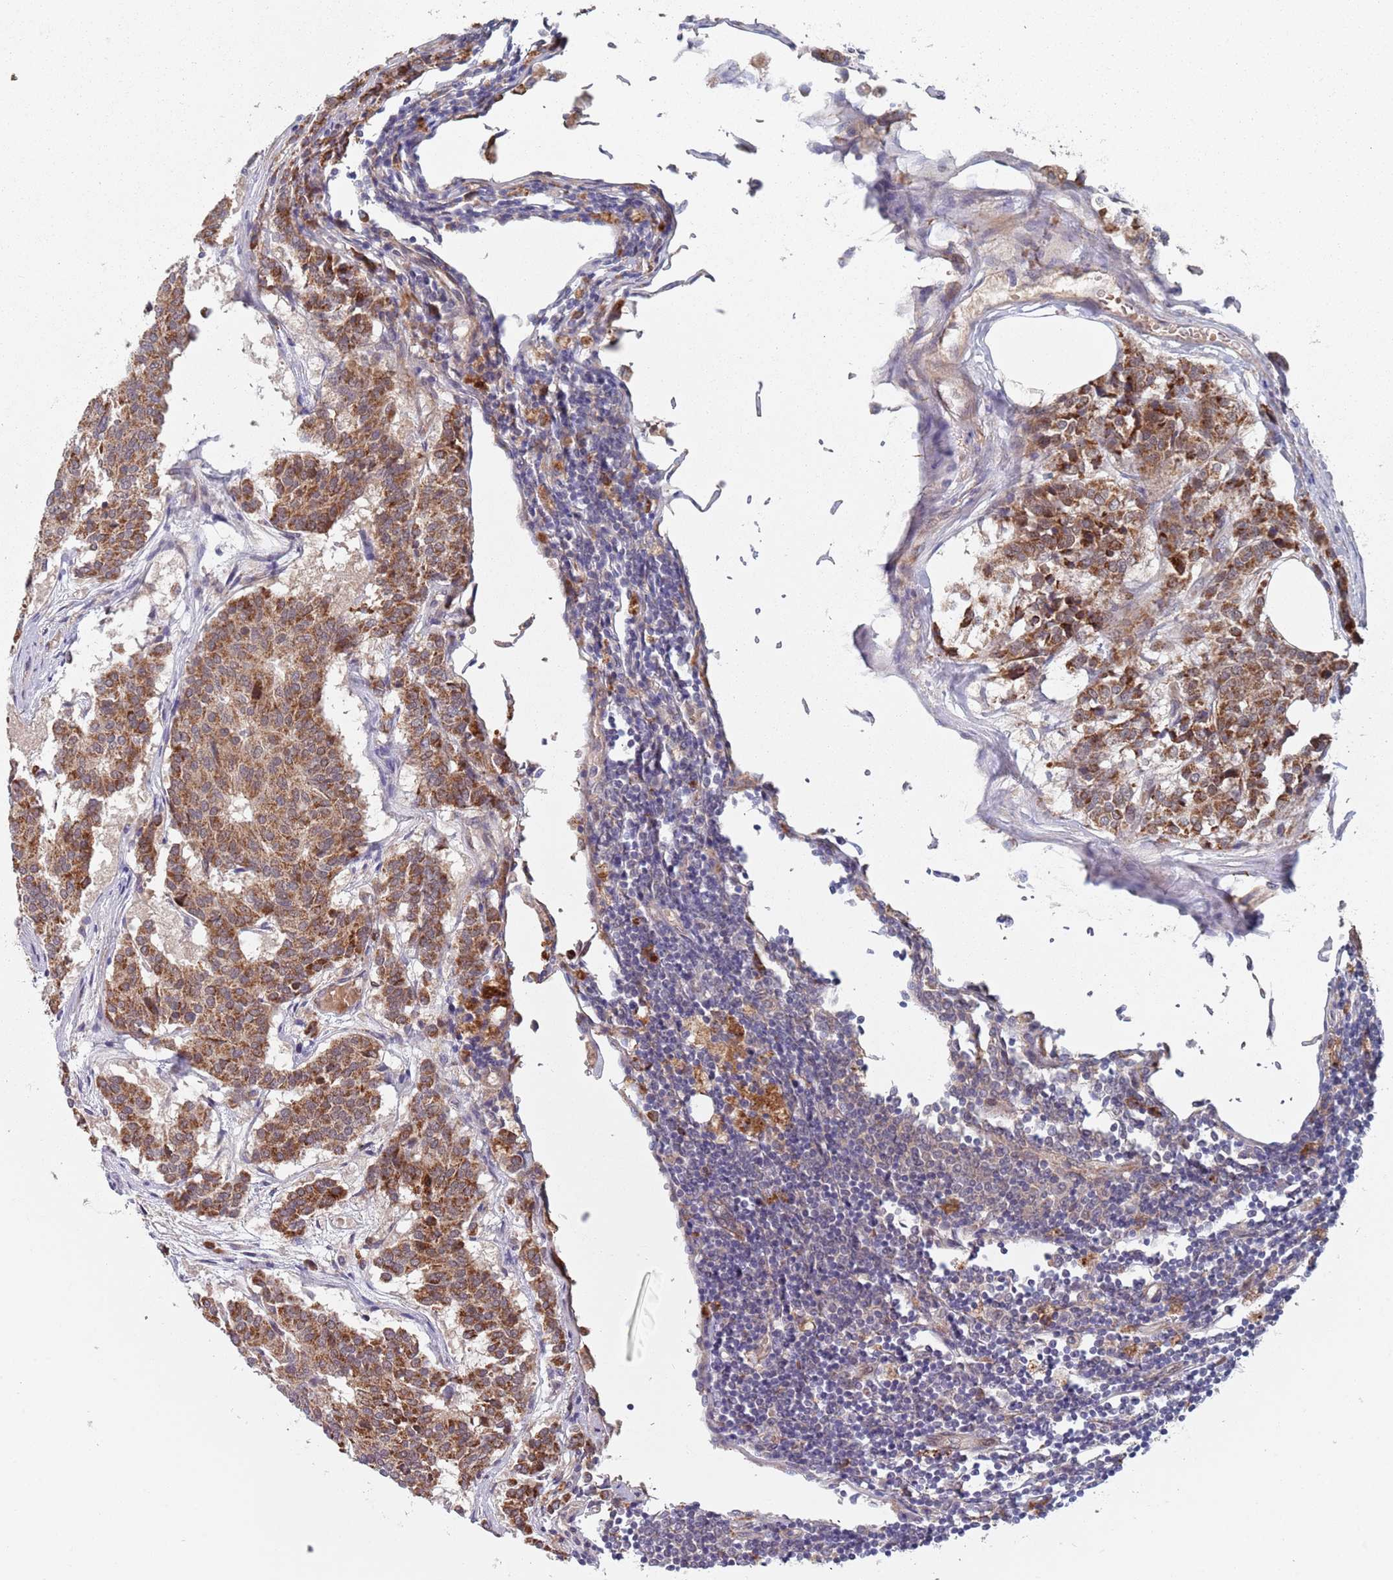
{"staining": {"intensity": "strong", "quantity": ">75%", "location": "cytoplasmic/membranous"}, "tissue": "carcinoid", "cell_type": "Tumor cells", "image_type": "cancer", "snomed": [{"axis": "morphology", "description": "Carcinoid, malignant, NOS"}, {"axis": "topography", "description": "Pancreas"}], "caption": "Protein expression analysis of human carcinoid reveals strong cytoplasmic/membranous positivity in about >75% of tumor cells. The staining is performed using DAB brown chromogen to label protein expression. The nuclei are counter-stained blue using hematoxylin.", "gene": "ZNF140", "patient": {"sex": "female", "age": 54}}